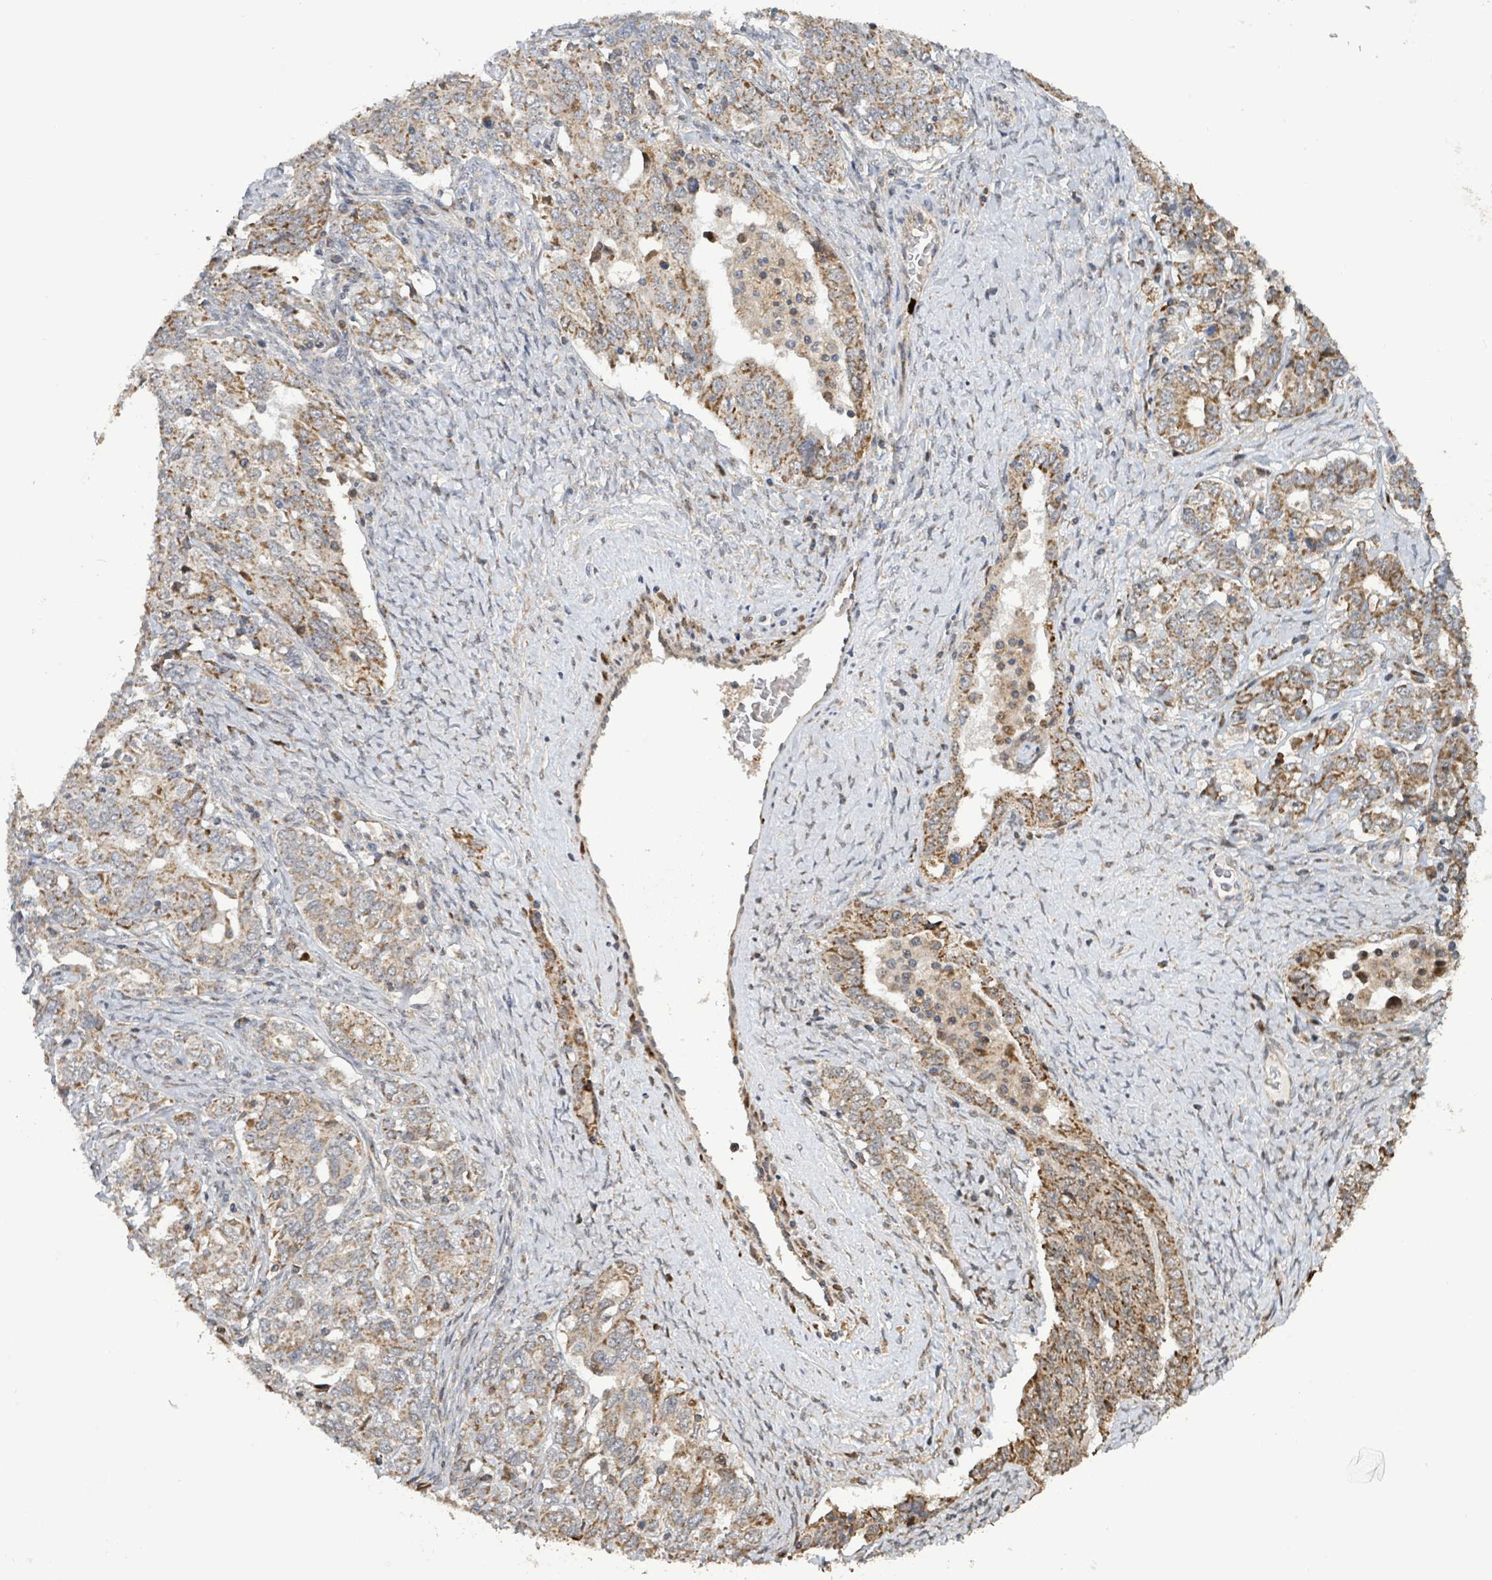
{"staining": {"intensity": "moderate", "quantity": "25%-75%", "location": "cytoplasmic/membranous"}, "tissue": "ovarian cancer", "cell_type": "Tumor cells", "image_type": "cancer", "snomed": [{"axis": "morphology", "description": "Carcinoma, endometroid"}, {"axis": "topography", "description": "Ovary"}], "caption": "Ovarian endometroid carcinoma stained with a brown dye demonstrates moderate cytoplasmic/membranous positive positivity in about 25%-75% of tumor cells.", "gene": "COQ6", "patient": {"sex": "female", "age": 62}}